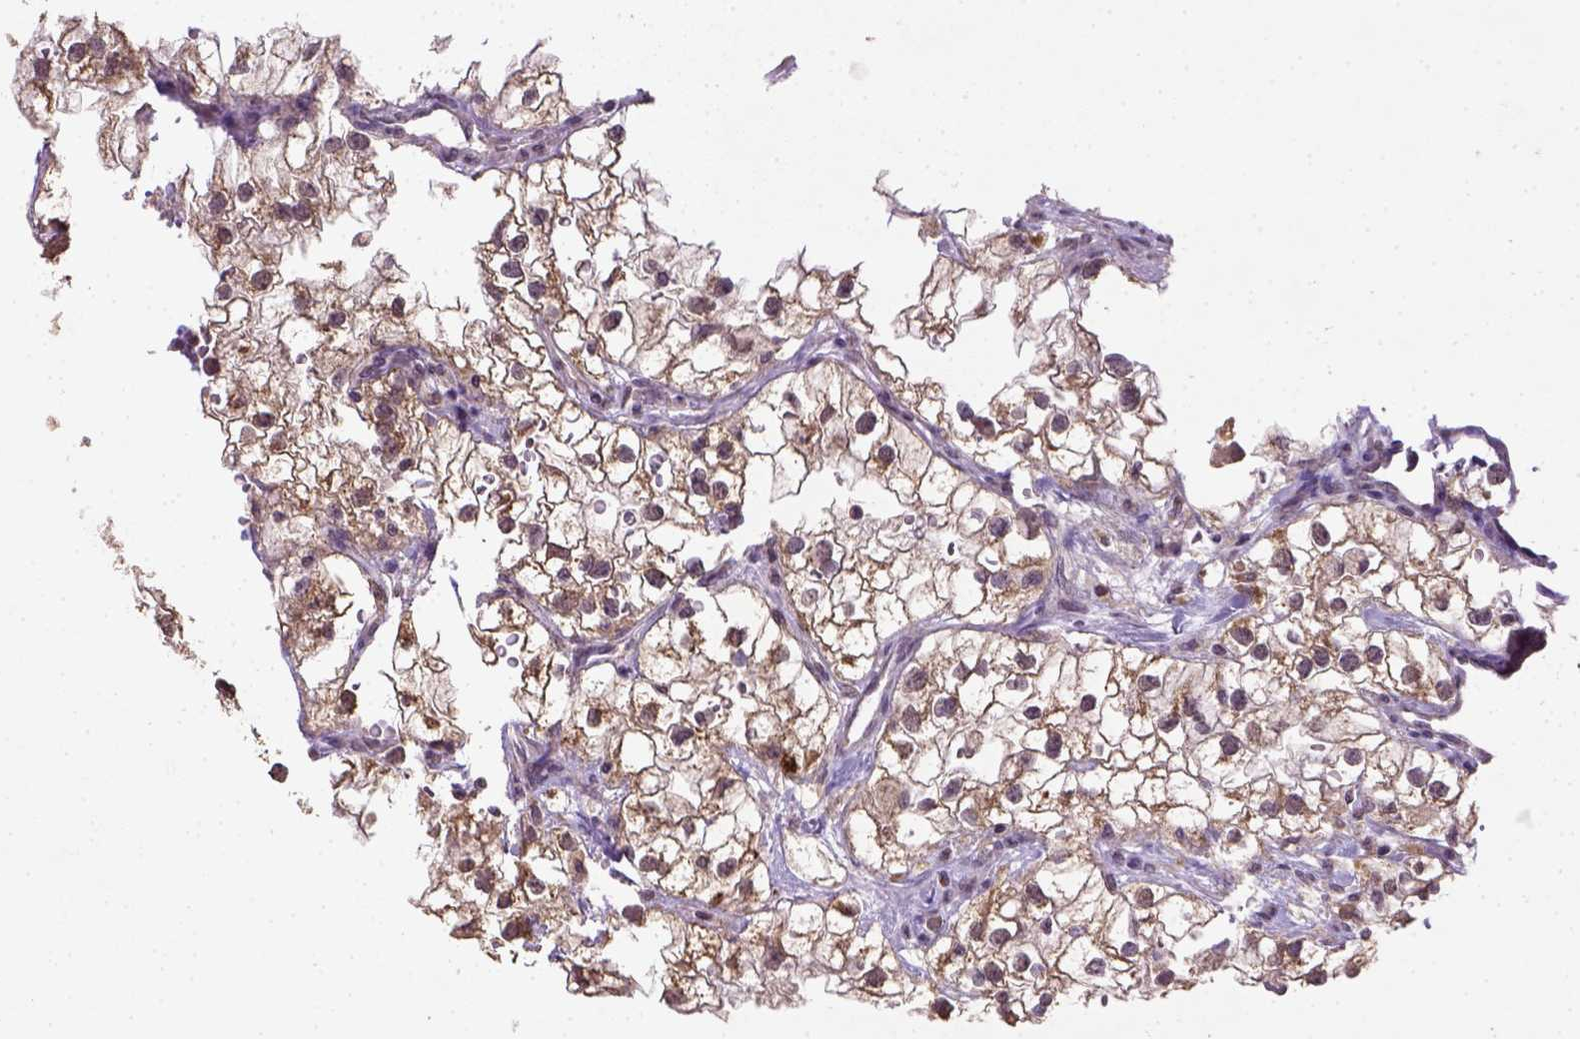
{"staining": {"intensity": "strong", "quantity": ">75%", "location": "cytoplasmic/membranous"}, "tissue": "renal cancer", "cell_type": "Tumor cells", "image_type": "cancer", "snomed": [{"axis": "morphology", "description": "Adenocarcinoma, NOS"}, {"axis": "topography", "description": "Kidney"}], "caption": "DAB (3,3'-diaminobenzidine) immunohistochemical staining of human adenocarcinoma (renal) displays strong cytoplasmic/membranous protein positivity in approximately >75% of tumor cells.", "gene": "NUDT10", "patient": {"sex": "male", "age": 59}}